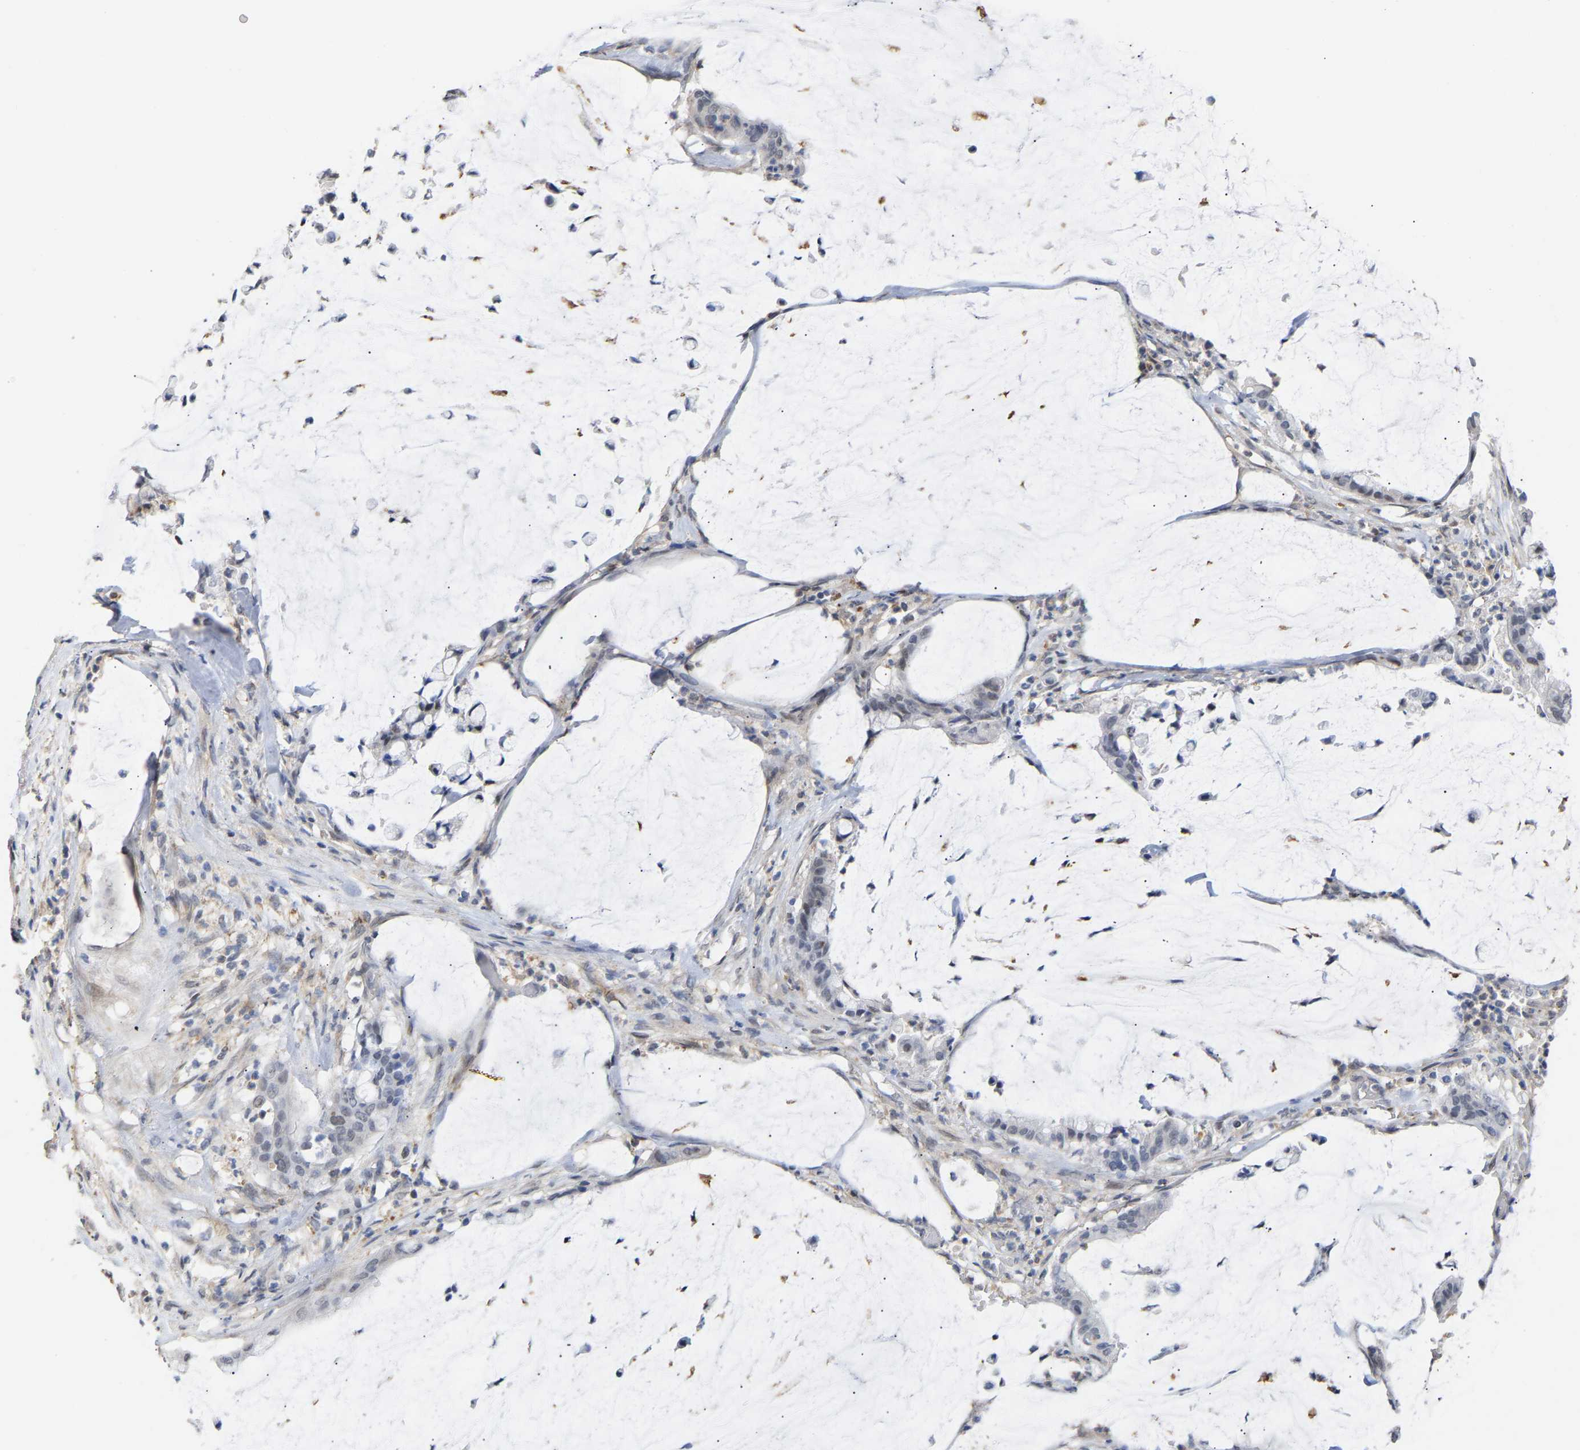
{"staining": {"intensity": "negative", "quantity": "none", "location": "none"}, "tissue": "pancreatic cancer", "cell_type": "Tumor cells", "image_type": "cancer", "snomed": [{"axis": "morphology", "description": "Adenocarcinoma, NOS"}, {"axis": "topography", "description": "Pancreas"}], "caption": "The immunohistochemistry photomicrograph has no significant positivity in tumor cells of pancreatic cancer (adenocarcinoma) tissue. The staining is performed using DAB brown chromogen with nuclei counter-stained in using hematoxylin.", "gene": "AMPH", "patient": {"sex": "male", "age": 41}}